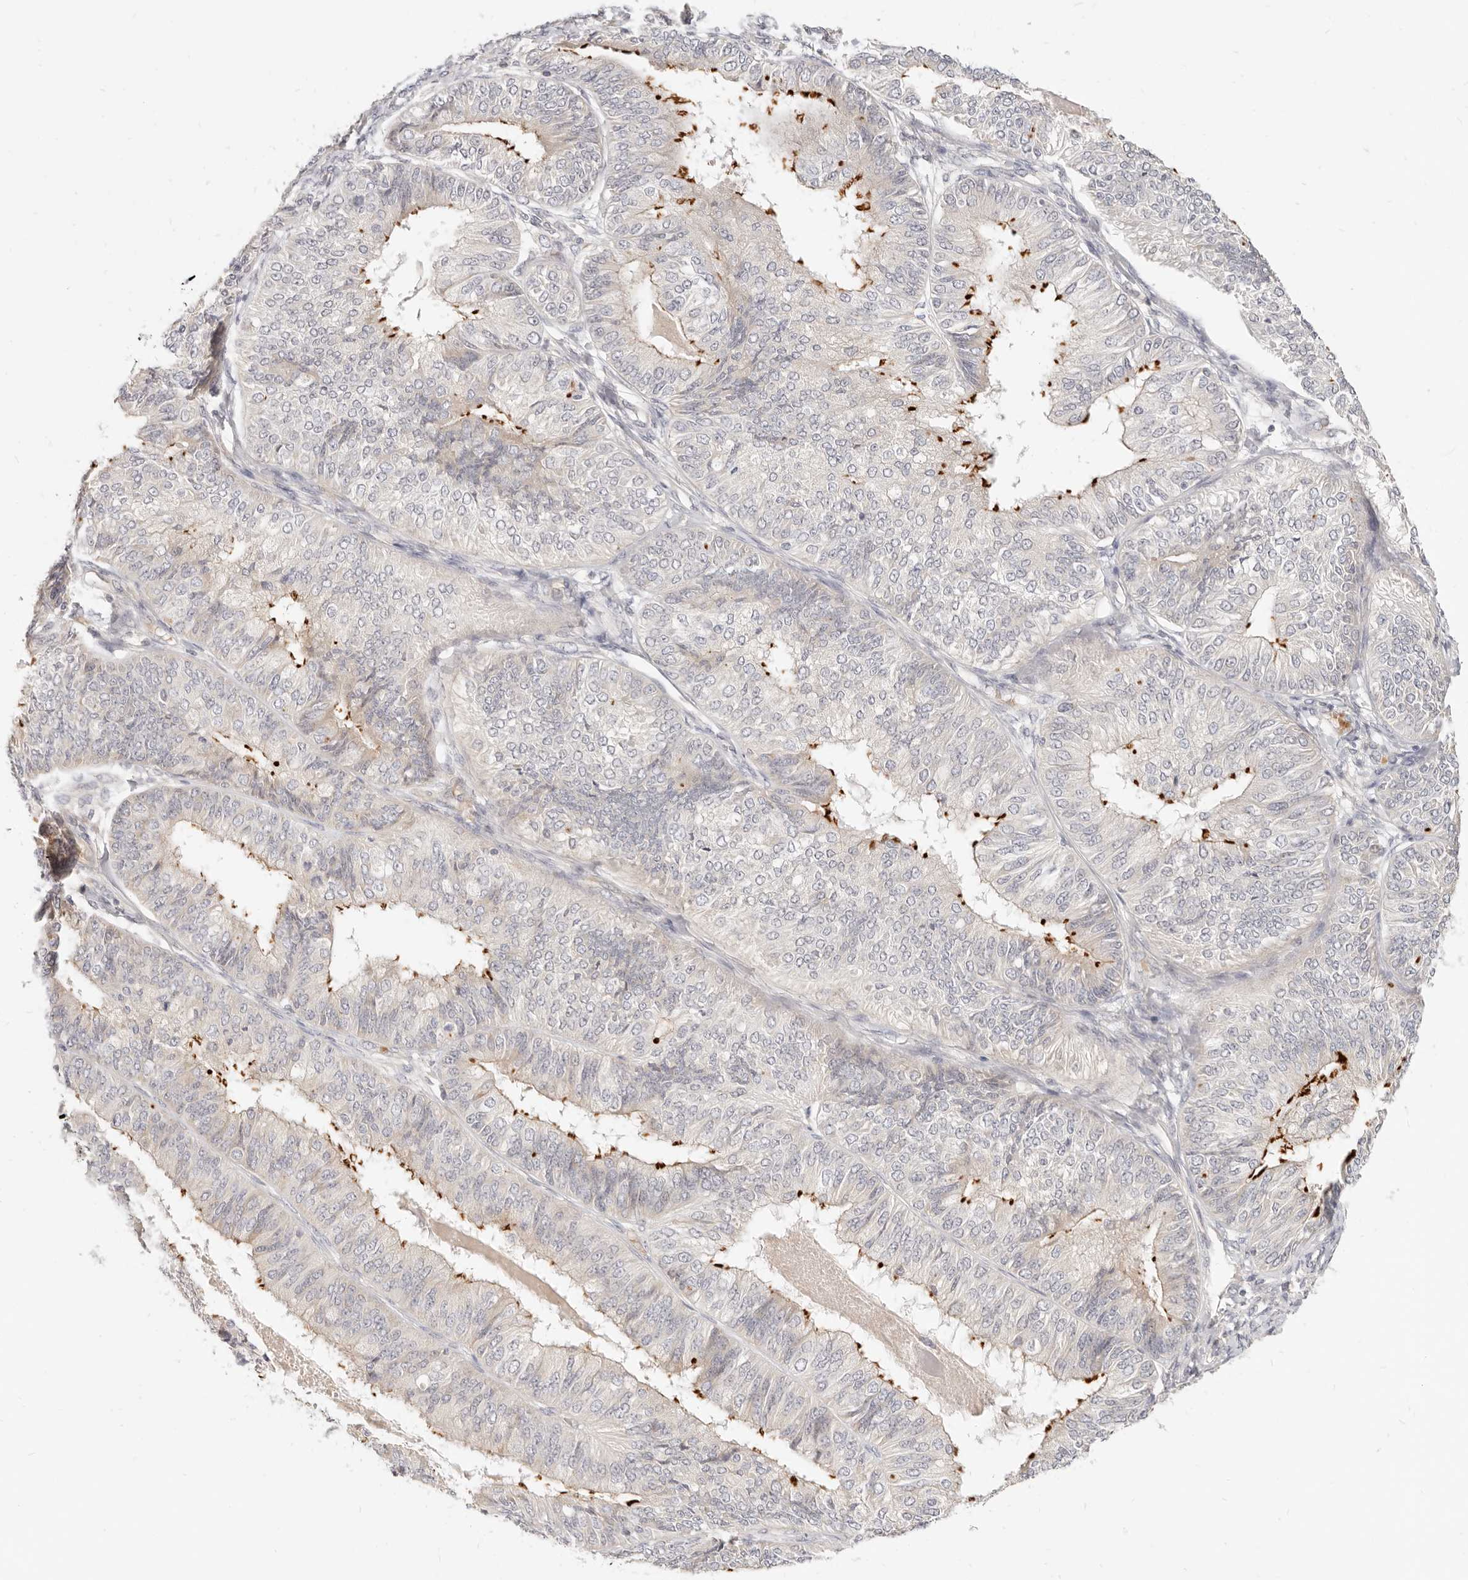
{"staining": {"intensity": "strong", "quantity": "<25%", "location": "cytoplasmic/membranous"}, "tissue": "endometrial cancer", "cell_type": "Tumor cells", "image_type": "cancer", "snomed": [{"axis": "morphology", "description": "Adenocarcinoma, NOS"}, {"axis": "topography", "description": "Endometrium"}], "caption": "About <25% of tumor cells in endometrial cancer demonstrate strong cytoplasmic/membranous protein expression as visualized by brown immunohistochemical staining.", "gene": "LTB4R2", "patient": {"sex": "female", "age": 58}}